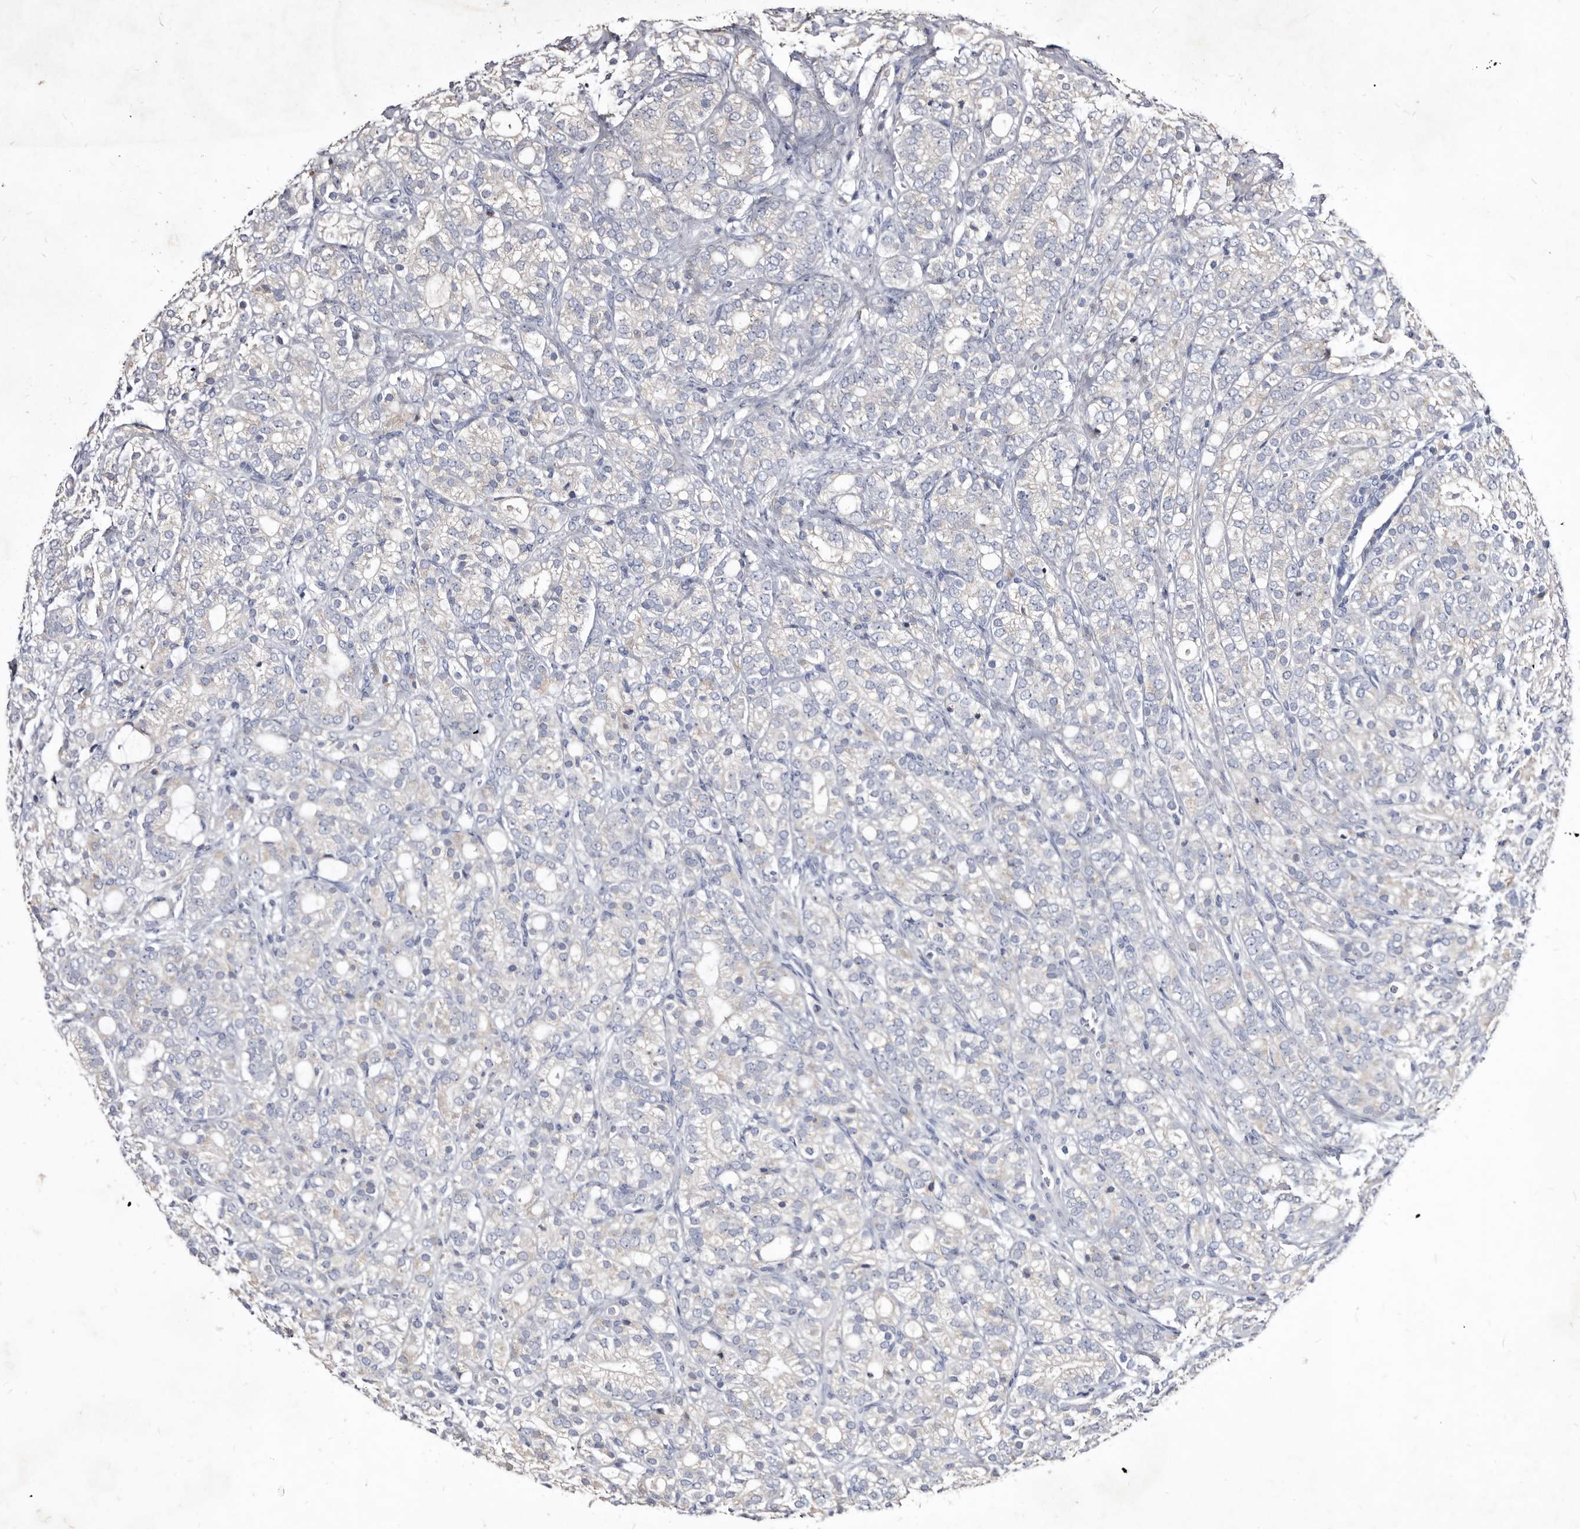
{"staining": {"intensity": "negative", "quantity": "none", "location": "none"}, "tissue": "prostate cancer", "cell_type": "Tumor cells", "image_type": "cancer", "snomed": [{"axis": "morphology", "description": "Adenocarcinoma, High grade"}, {"axis": "topography", "description": "Prostate"}], "caption": "The micrograph exhibits no staining of tumor cells in adenocarcinoma (high-grade) (prostate).", "gene": "SLC39A2", "patient": {"sex": "male", "age": 57}}